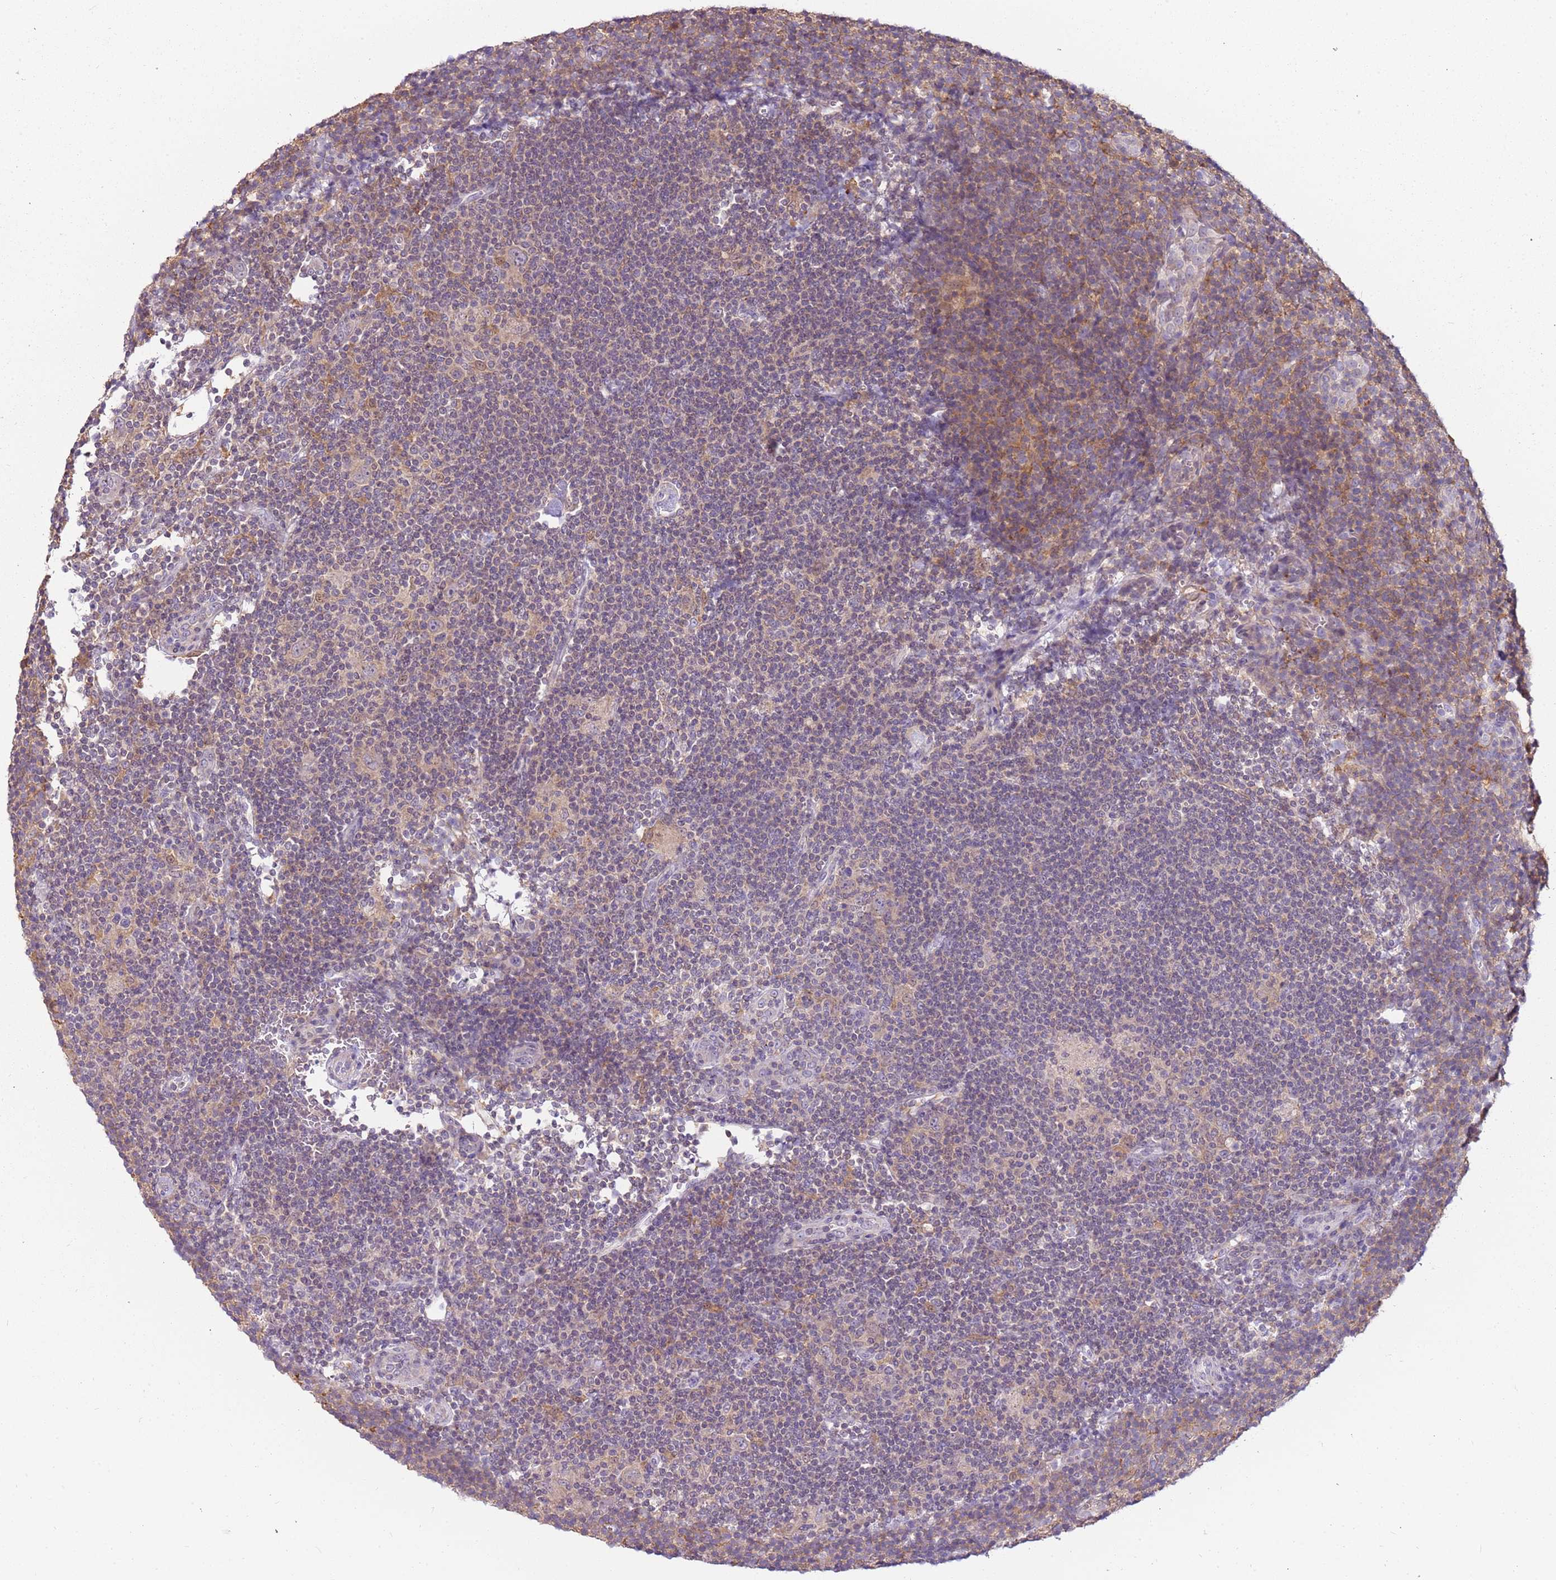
{"staining": {"intensity": "weak", "quantity": "<25%", "location": "cytoplasmic/membranous"}, "tissue": "lymphoma", "cell_type": "Tumor cells", "image_type": "cancer", "snomed": [{"axis": "morphology", "description": "Hodgkin's disease, NOS"}, {"axis": "topography", "description": "Lymph node"}], "caption": "This is an immunohistochemistry (IHC) micrograph of human lymphoma. There is no expression in tumor cells.", "gene": "CAPN7", "patient": {"sex": "female", "age": 57}}